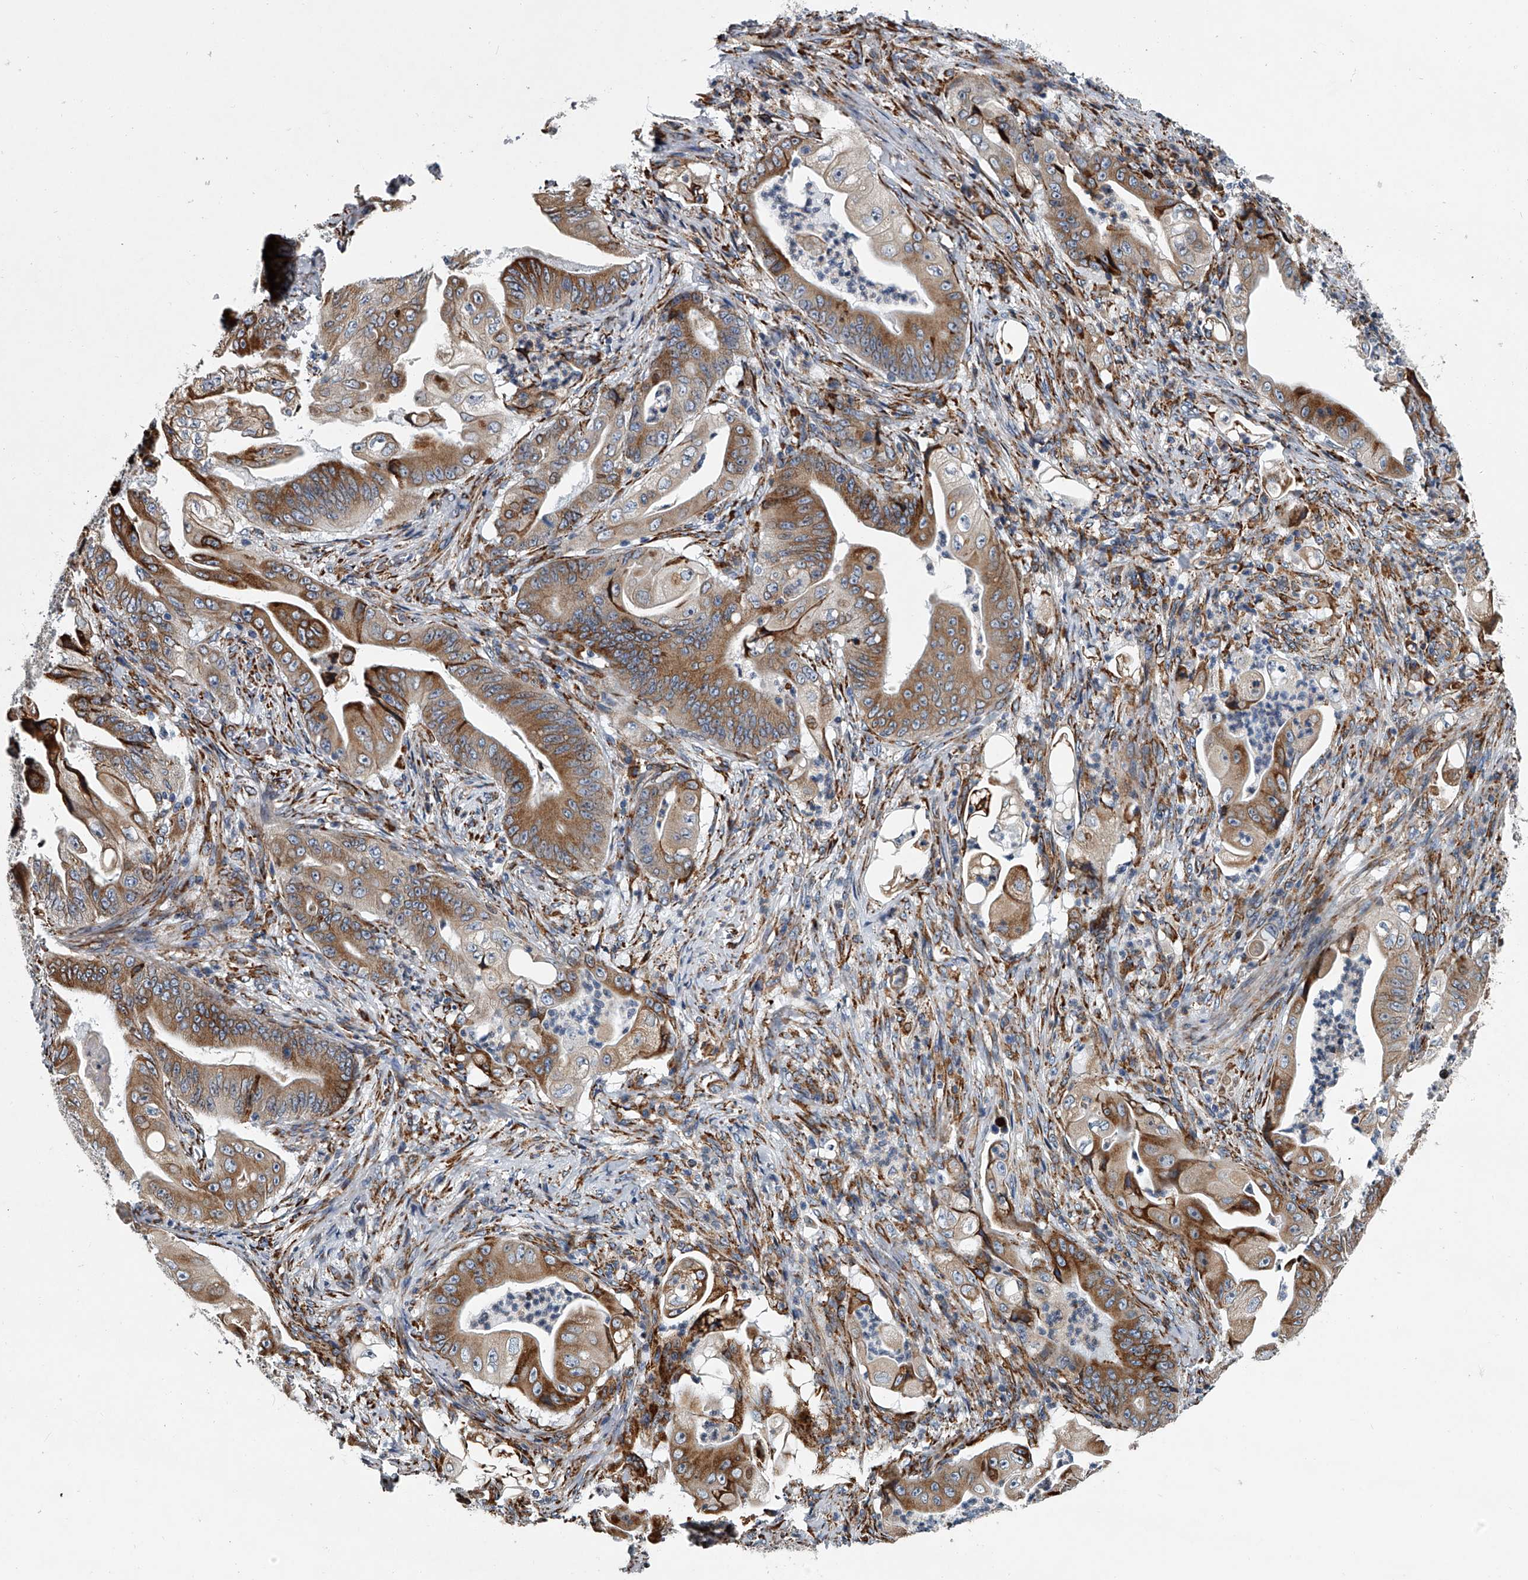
{"staining": {"intensity": "moderate", "quantity": ">75%", "location": "cytoplasmic/membranous"}, "tissue": "stomach cancer", "cell_type": "Tumor cells", "image_type": "cancer", "snomed": [{"axis": "morphology", "description": "Adenocarcinoma, NOS"}, {"axis": "topography", "description": "Stomach"}], "caption": "Immunohistochemical staining of stomach cancer demonstrates medium levels of moderate cytoplasmic/membranous positivity in about >75% of tumor cells. (brown staining indicates protein expression, while blue staining denotes nuclei).", "gene": "TMEM63C", "patient": {"sex": "female", "age": 73}}